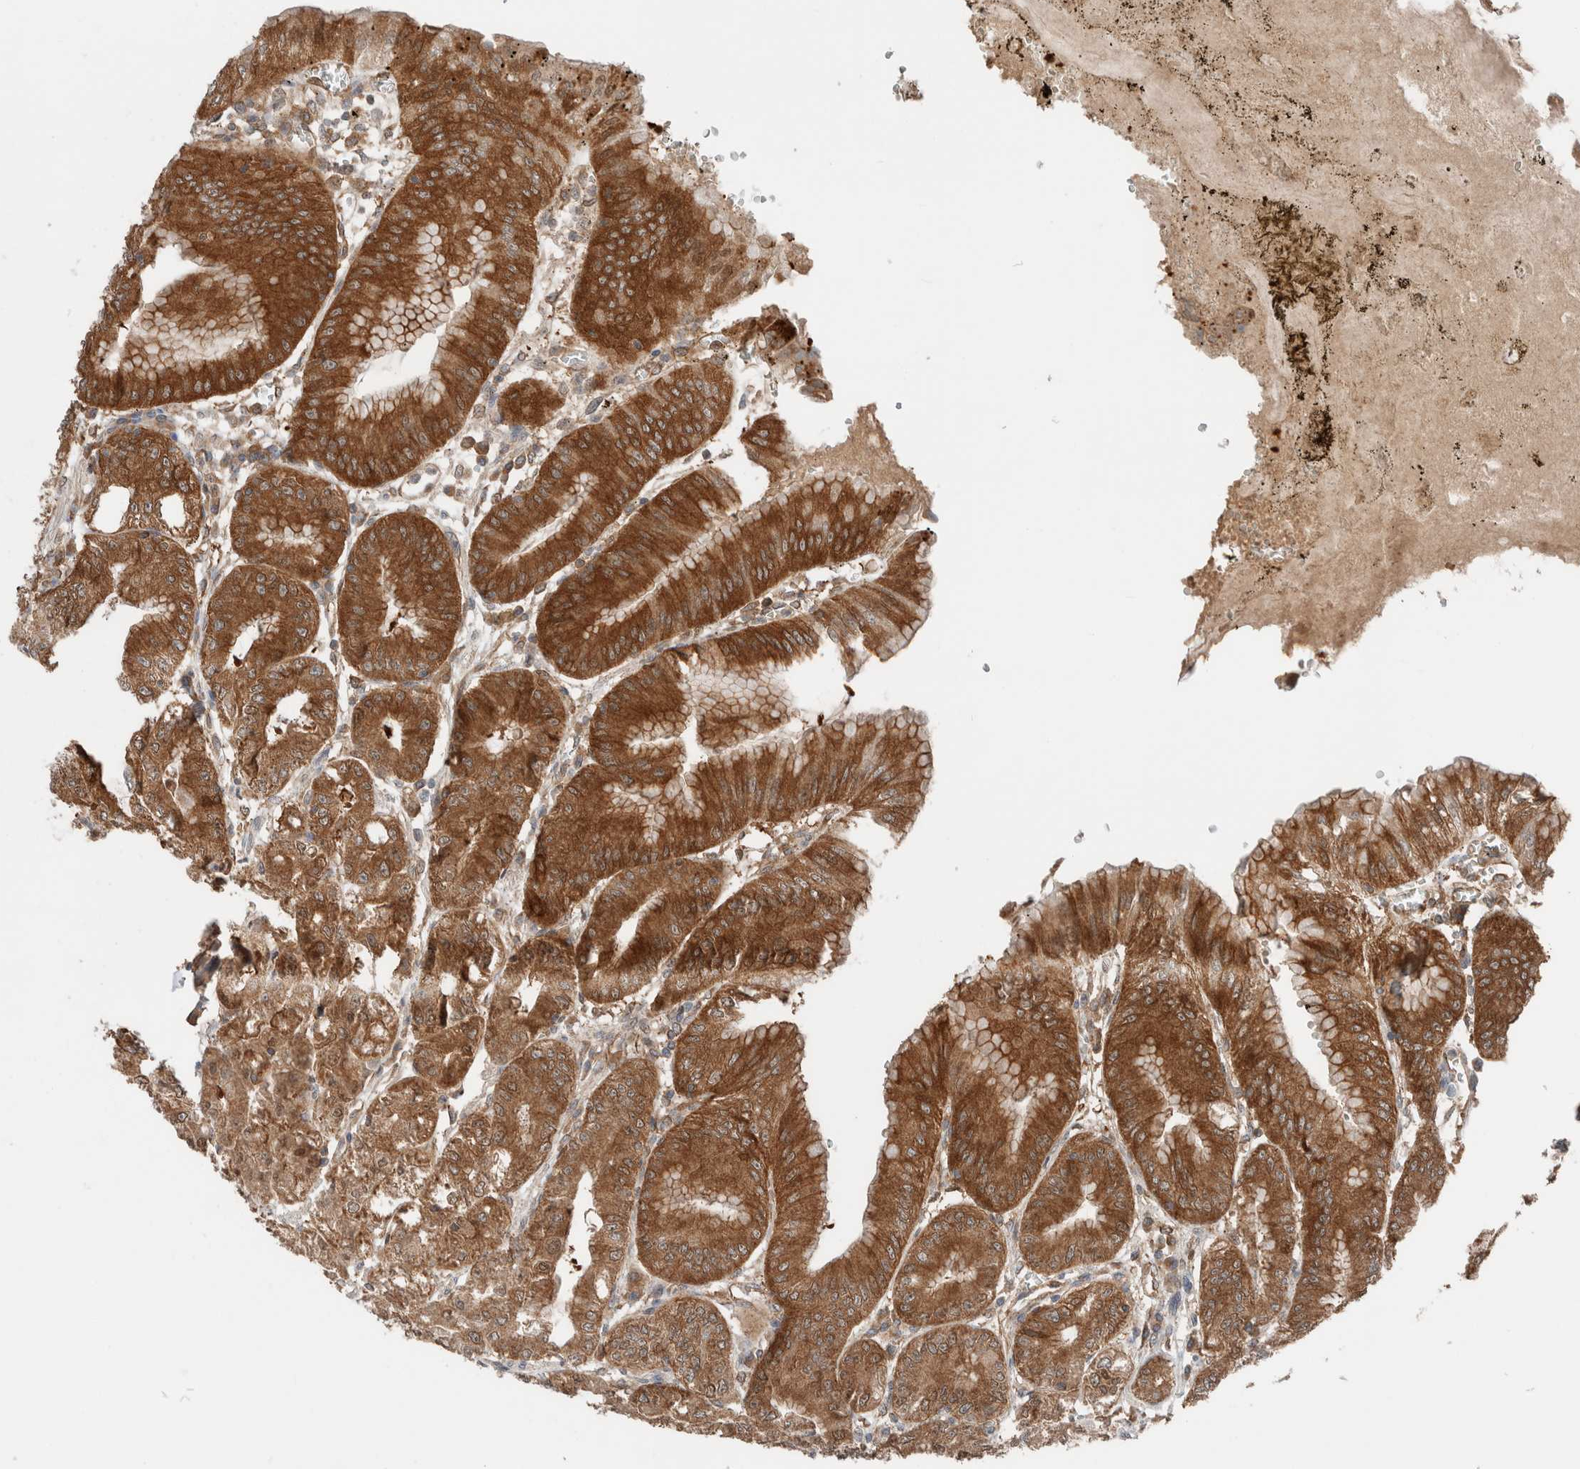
{"staining": {"intensity": "strong", "quantity": ">75%", "location": "cytoplasmic/membranous"}, "tissue": "stomach", "cell_type": "Glandular cells", "image_type": "normal", "snomed": [{"axis": "morphology", "description": "Normal tissue, NOS"}, {"axis": "topography", "description": "Stomach, lower"}], "caption": "The immunohistochemical stain highlights strong cytoplasmic/membranous positivity in glandular cells of benign stomach. (brown staining indicates protein expression, while blue staining denotes nuclei).", "gene": "XPNPEP1", "patient": {"sex": "male", "age": 71}}